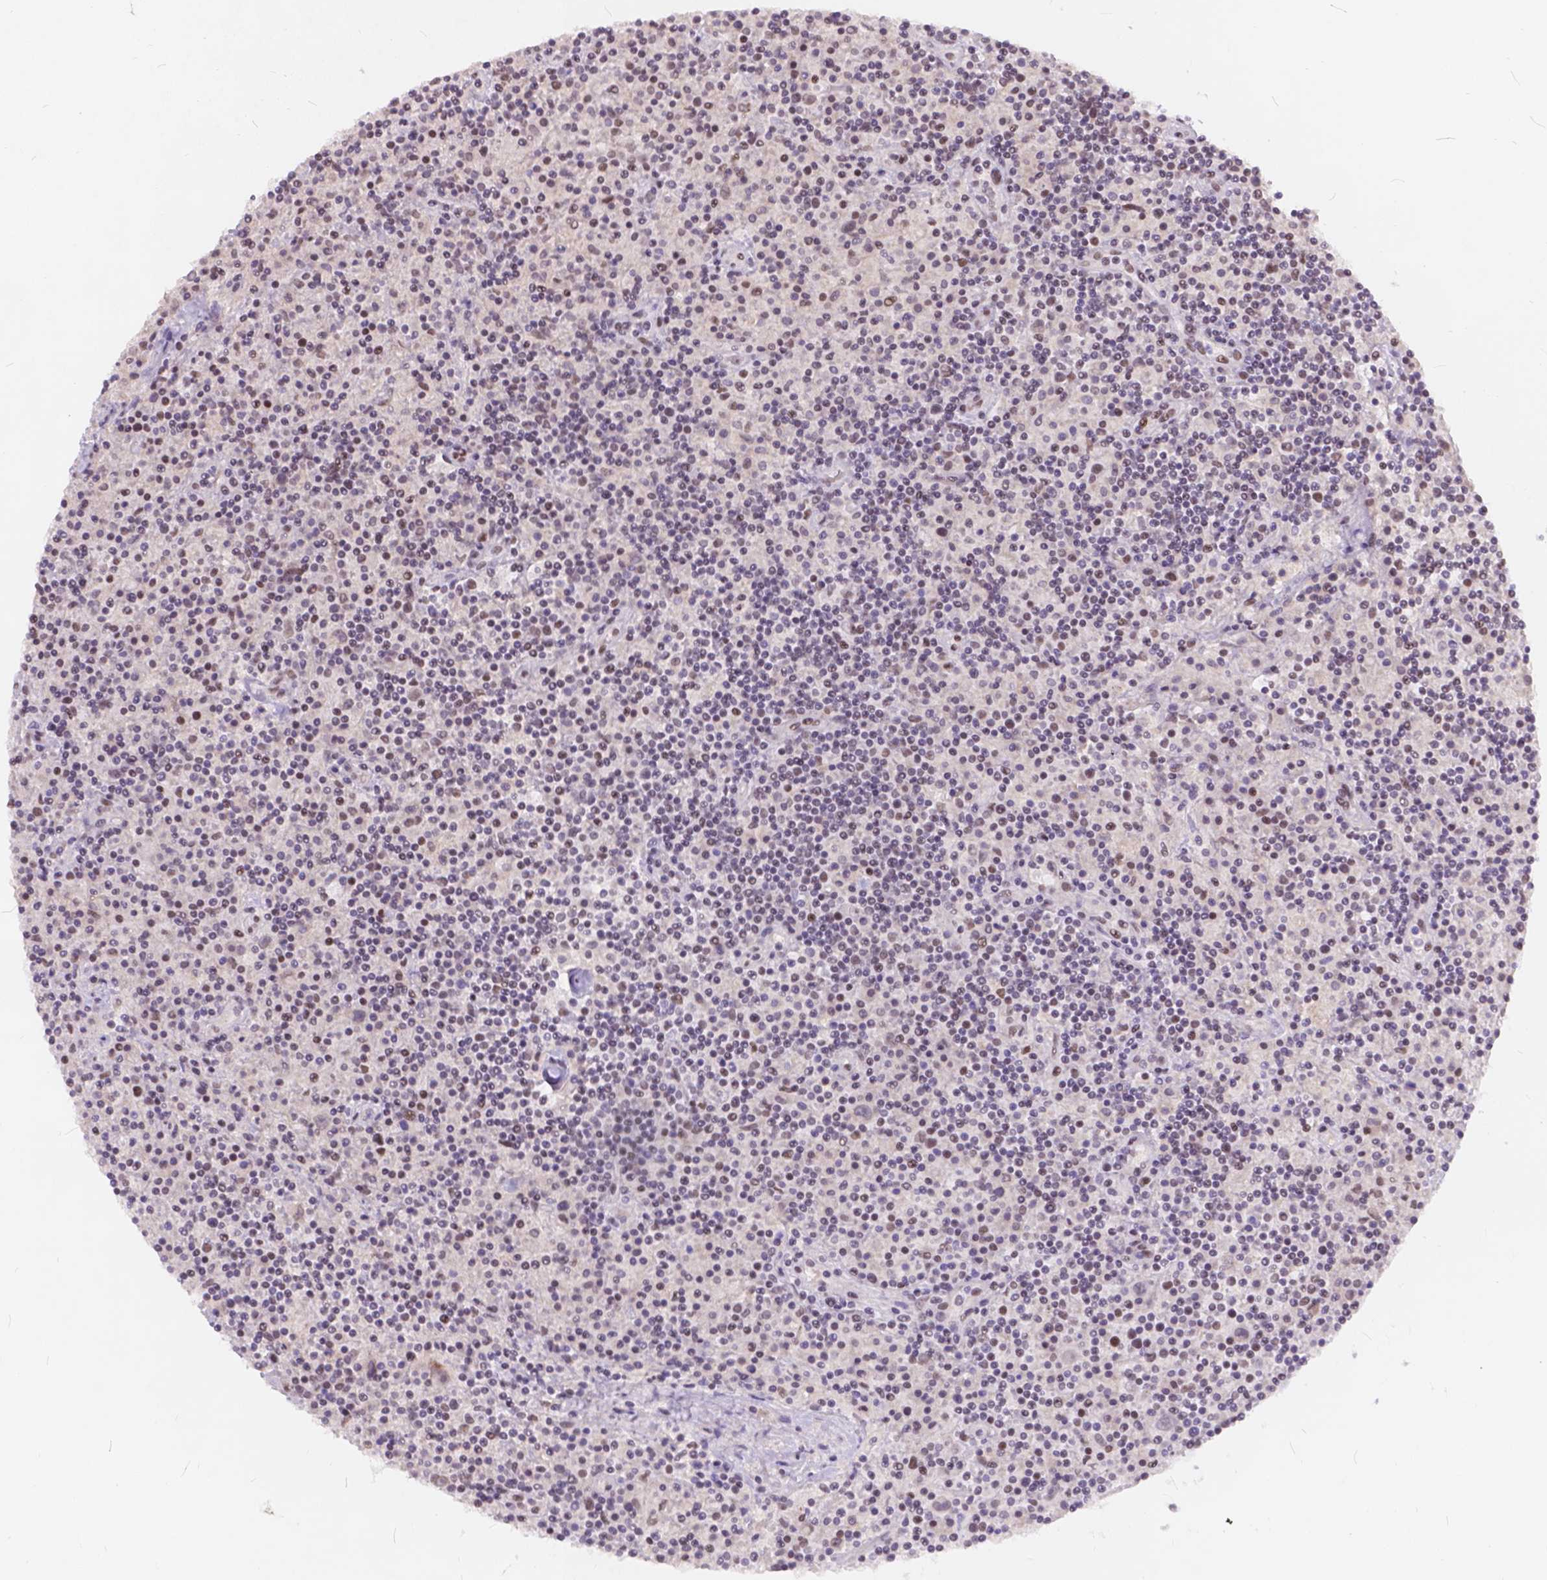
{"staining": {"intensity": "negative", "quantity": "none", "location": "none"}, "tissue": "lymphoma", "cell_type": "Tumor cells", "image_type": "cancer", "snomed": [{"axis": "morphology", "description": "Hodgkin's disease, NOS"}, {"axis": "topography", "description": "Lymph node"}], "caption": "The image shows no significant positivity in tumor cells of Hodgkin's disease.", "gene": "FAM53A", "patient": {"sex": "male", "age": 70}}